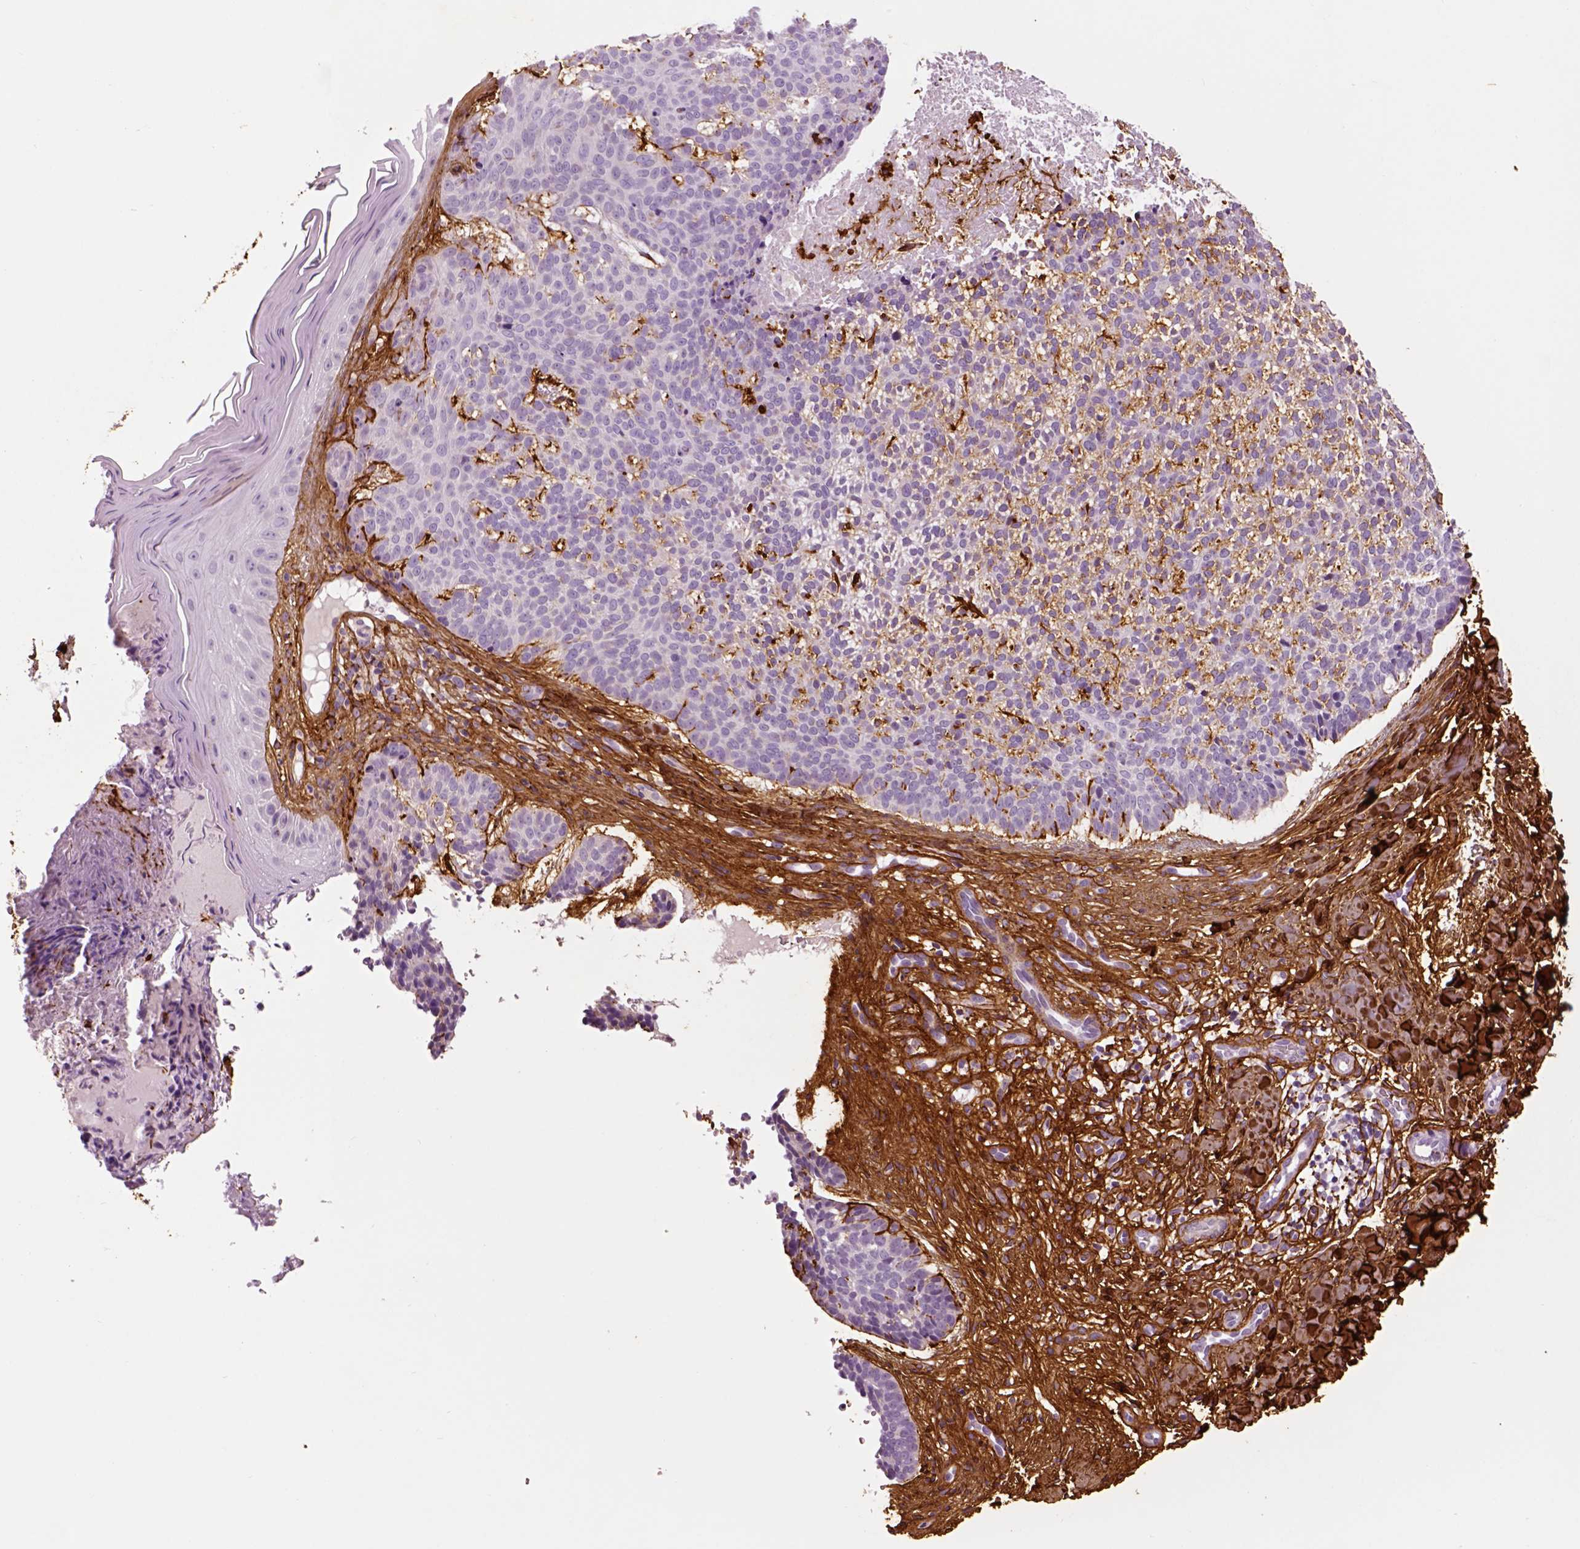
{"staining": {"intensity": "negative", "quantity": "none", "location": "none"}, "tissue": "skin cancer", "cell_type": "Tumor cells", "image_type": "cancer", "snomed": [{"axis": "morphology", "description": "Basal cell carcinoma"}, {"axis": "topography", "description": "Skin"}], "caption": "A high-resolution image shows immunohistochemistry staining of skin basal cell carcinoma, which displays no significant positivity in tumor cells.", "gene": "COL6A2", "patient": {"sex": "male", "age": 64}}